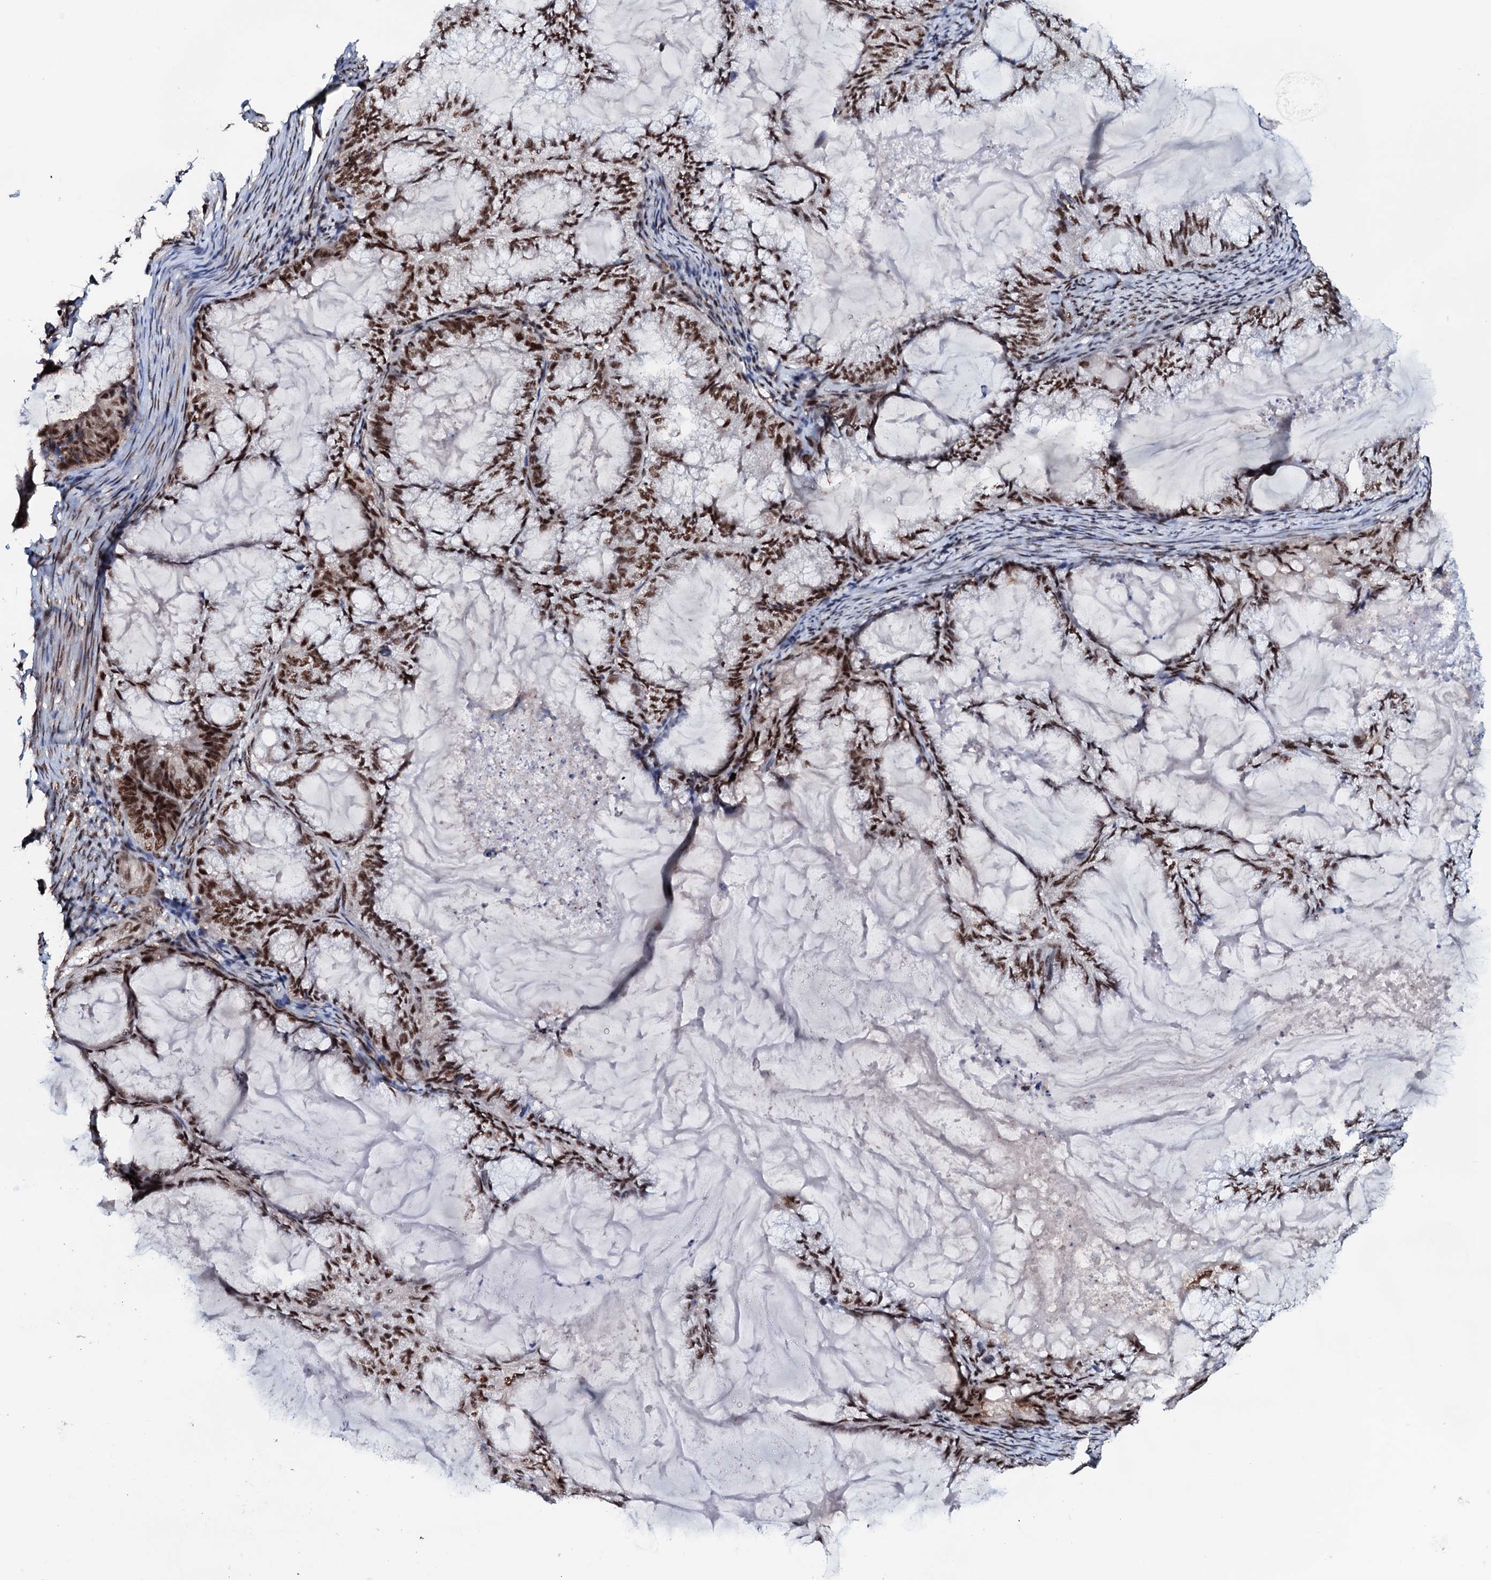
{"staining": {"intensity": "strong", "quantity": ">75%", "location": "nuclear"}, "tissue": "endometrial cancer", "cell_type": "Tumor cells", "image_type": "cancer", "snomed": [{"axis": "morphology", "description": "Adenocarcinoma, NOS"}, {"axis": "topography", "description": "Endometrium"}], "caption": "The photomicrograph exhibits immunohistochemical staining of endometrial adenocarcinoma. There is strong nuclear staining is present in approximately >75% of tumor cells.", "gene": "PRPF18", "patient": {"sex": "female", "age": 86}}